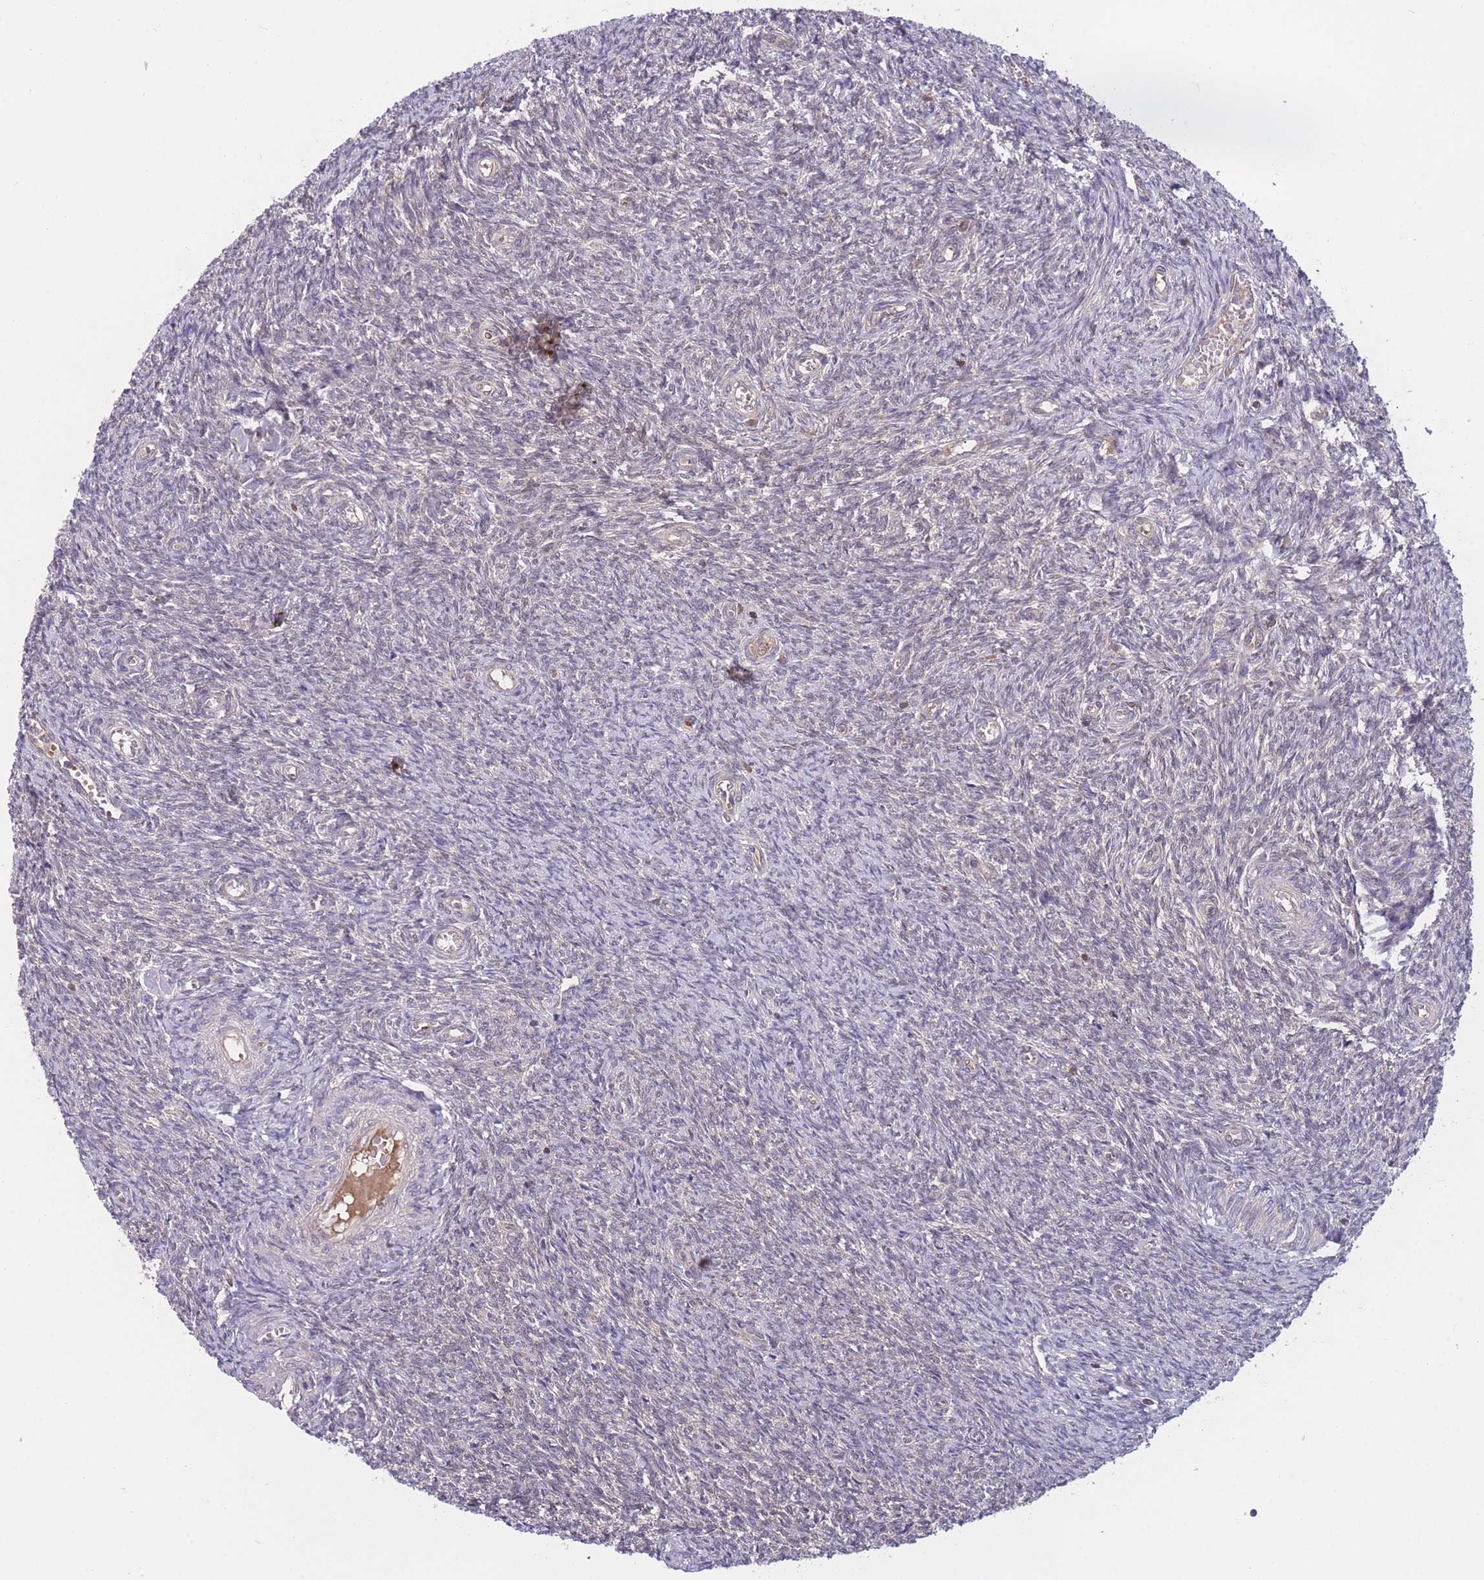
{"staining": {"intensity": "negative", "quantity": "none", "location": "none"}, "tissue": "ovary", "cell_type": "Ovarian stroma cells", "image_type": "normal", "snomed": [{"axis": "morphology", "description": "Normal tissue, NOS"}, {"axis": "topography", "description": "Ovary"}], "caption": "DAB immunohistochemical staining of benign ovary shows no significant positivity in ovarian stroma cells.", "gene": "UBE2NL", "patient": {"sex": "female", "age": 44}}